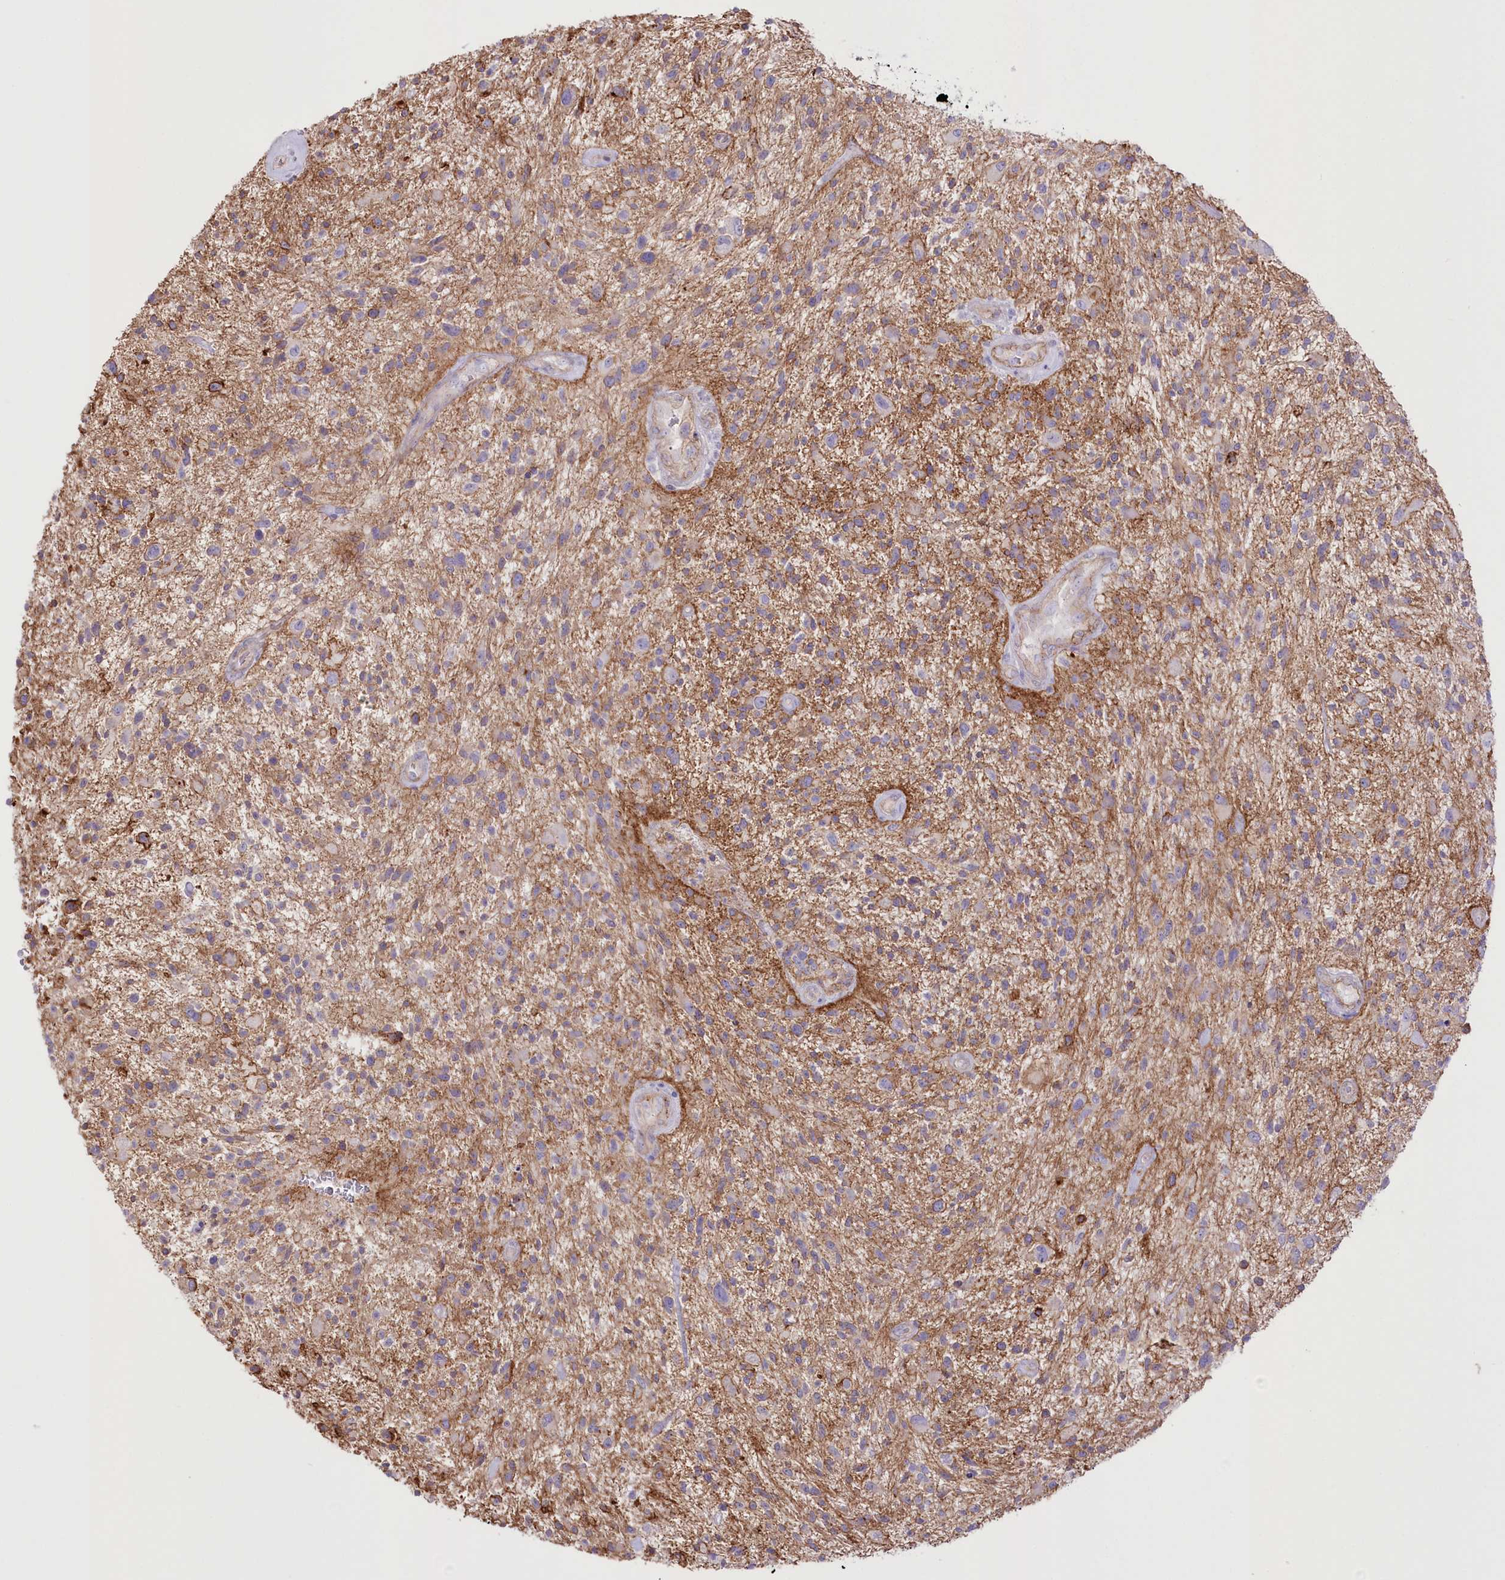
{"staining": {"intensity": "moderate", "quantity": "<25%", "location": "cytoplasmic/membranous"}, "tissue": "glioma", "cell_type": "Tumor cells", "image_type": "cancer", "snomed": [{"axis": "morphology", "description": "Glioma, malignant, High grade"}, {"axis": "topography", "description": "Brain"}], "caption": "Immunohistochemistry (IHC) photomicrograph of human high-grade glioma (malignant) stained for a protein (brown), which demonstrates low levels of moderate cytoplasmic/membranous staining in approximately <25% of tumor cells.", "gene": "FAM216A", "patient": {"sex": "male", "age": 47}}